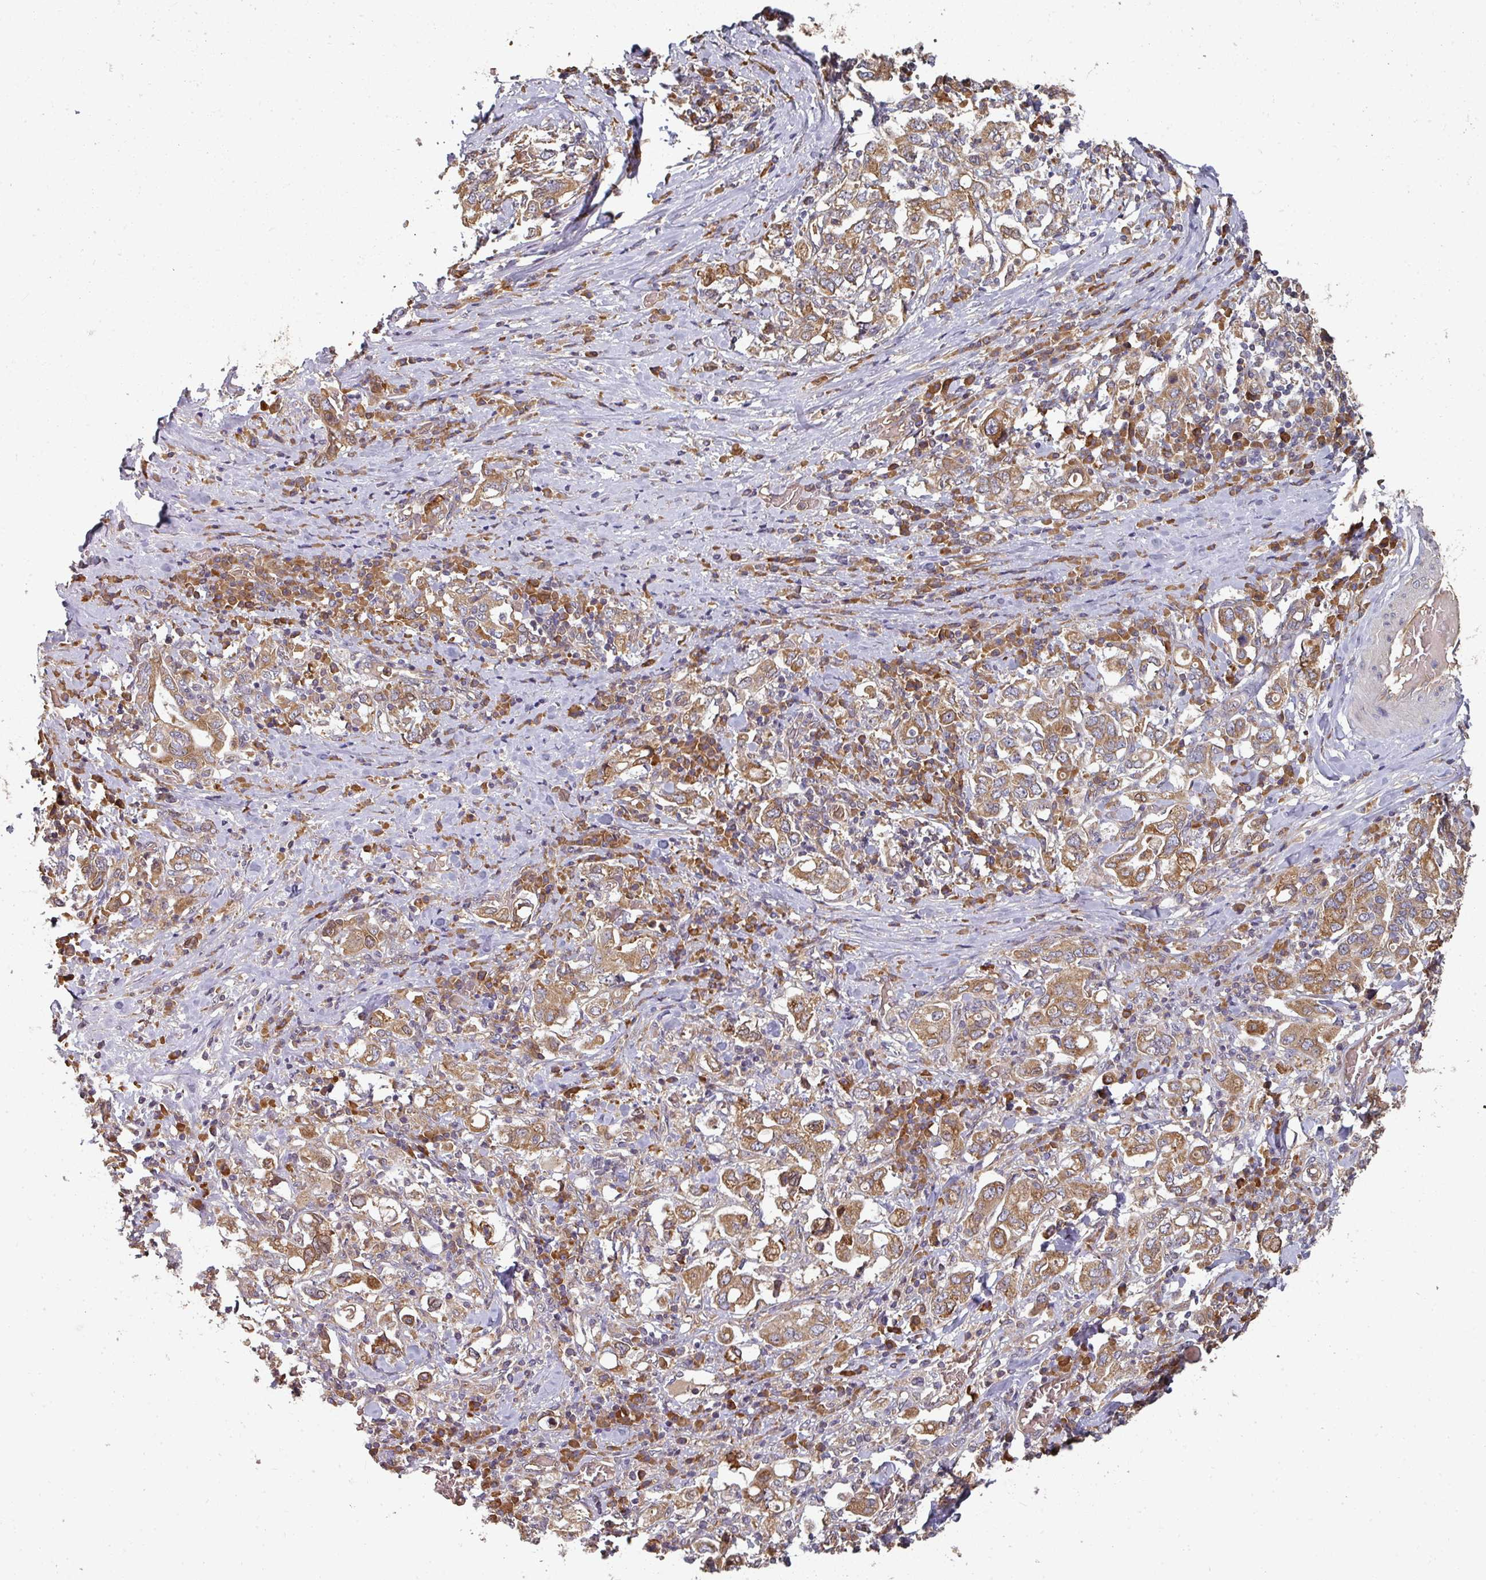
{"staining": {"intensity": "moderate", "quantity": ">75%", "location": "cytoplasmic/membranous"}, "tissue": "stomach cancer", "cell_type": "Tumor cells", "image_type": "cancer", "snomed": [{"axis": "morphology", "description": "Adenocarcinoma, NOS"}, {"axis": "topography", "description": "Stomach, upper"}, {"axis": "topography", "description": "Stomach"}], "caption": "Stomach cancer stained with IHC demonstrates moderate cytoplasmic/membranous positivity in about >75% of tumor cells. The staining was performed using DAB, with brown indicating positive protein expression. Nuclei are stained blue with hematoxylin.", "gene": "EDEM2", "patient": {"sex": "male", "age": 62}}